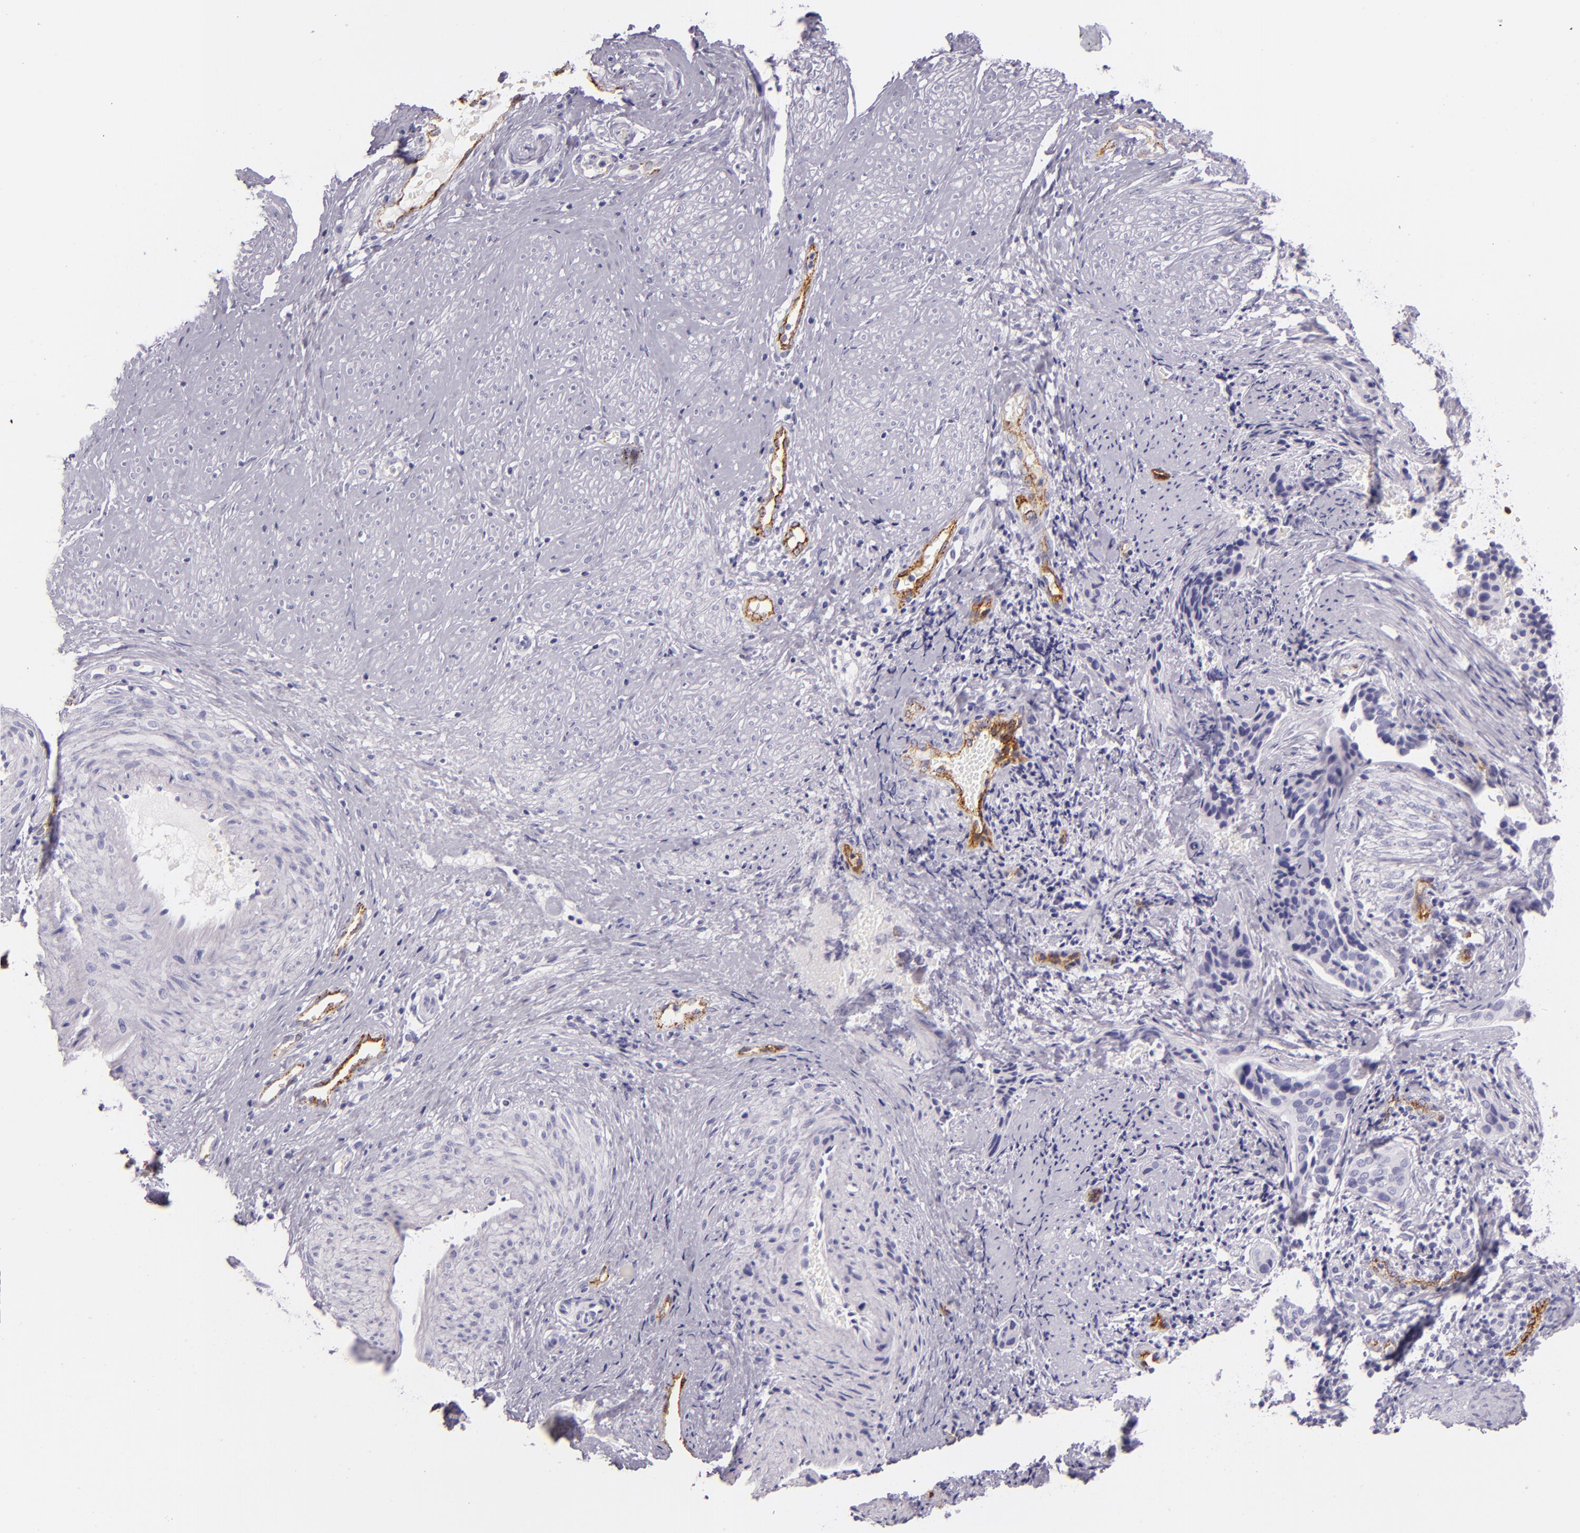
{"staining": {"intensity": "negative", "quantity": "none", "location": "none"}, "tissue": "cervical cancer", "cell_type": "Tumor cells", "image_type": "cancer", "snomed": [{"axis": "morphology", "description": "Squamous cell carcinoma, NOS"}, {"axis": "topography", "description": "Cervix"}], "caption": "Immunohistochemistry photomicrograph of neoplastic tissue: human squamous cell carcinoma (cervical) stained with DAB exhibits no significant protein expression in tumor cells.", "gene": "SELP", "patient": {"sex": "female", "age": 31}}